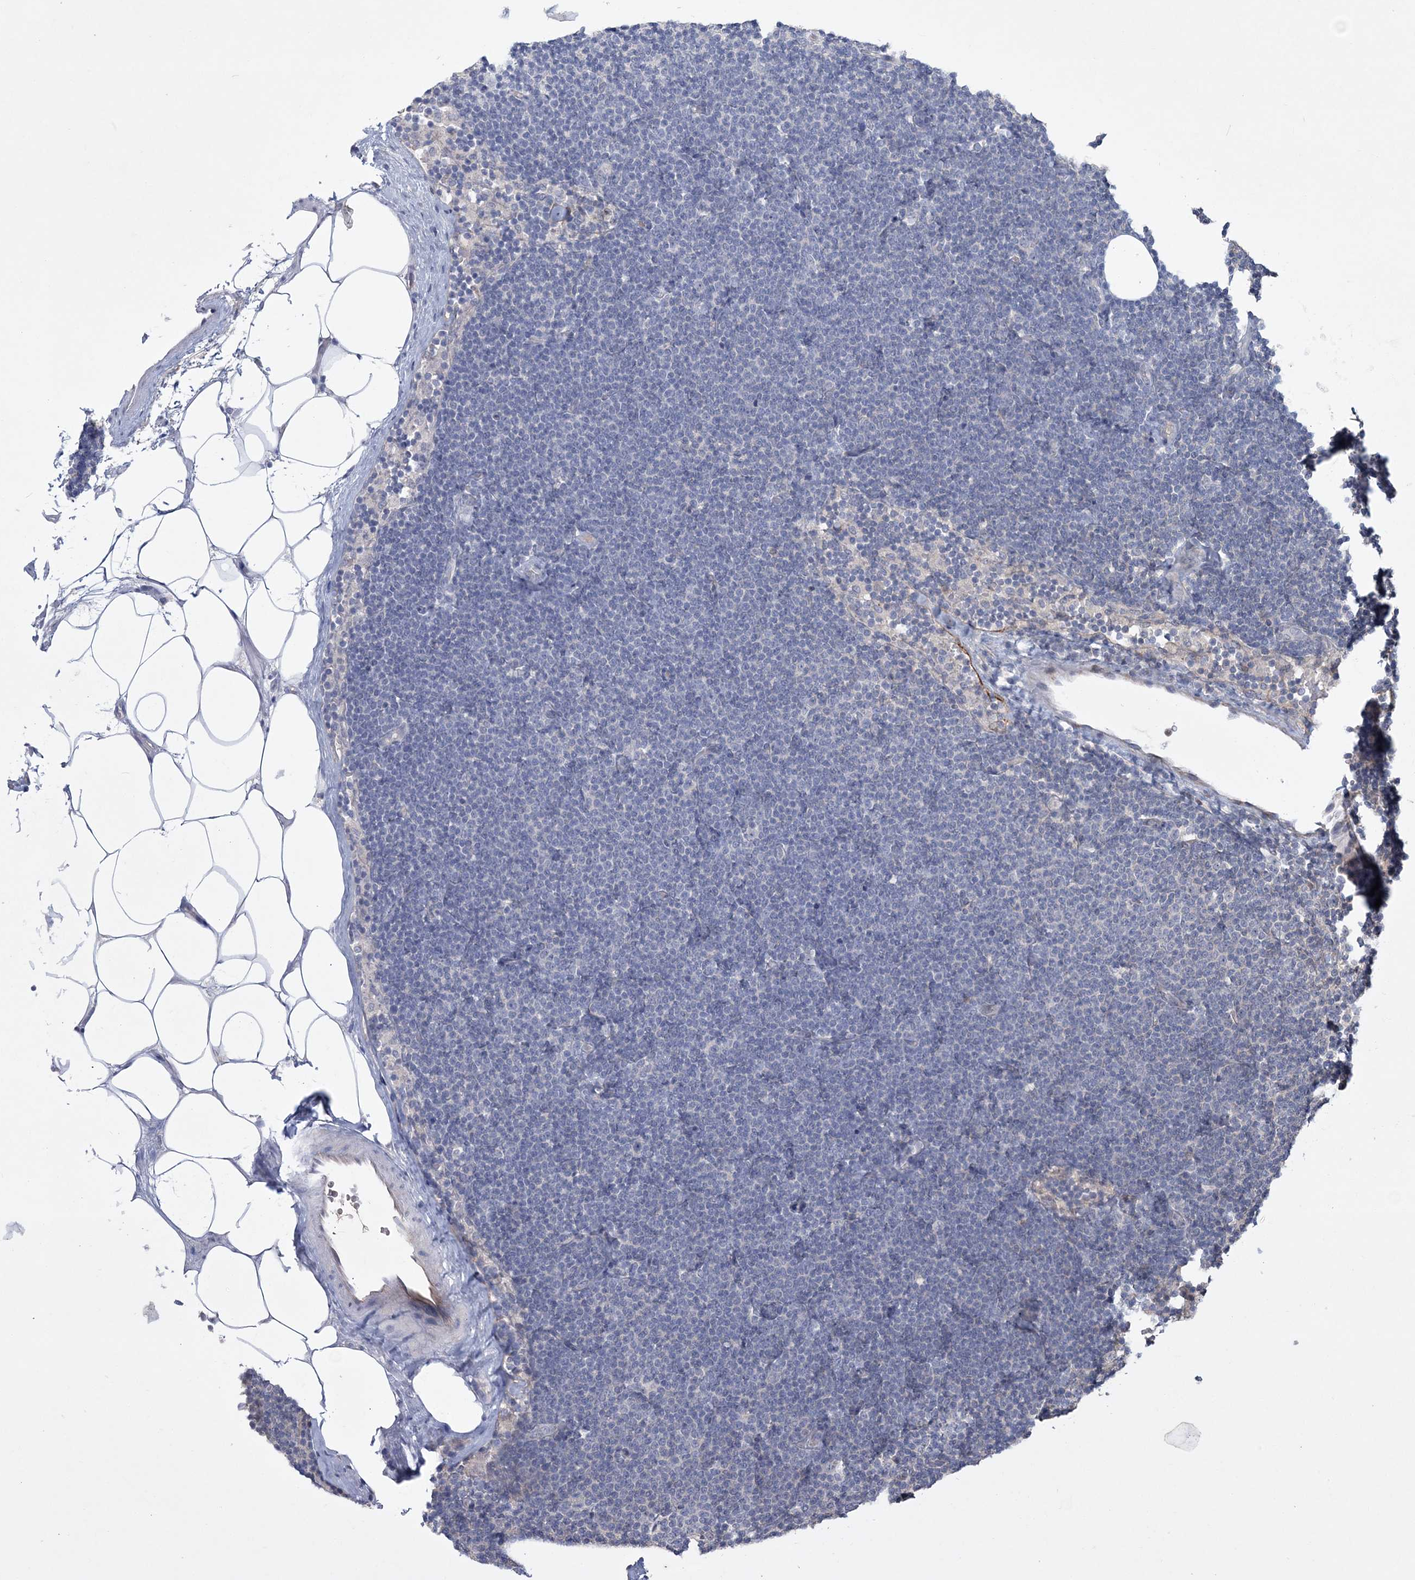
{"staining": {"intensity": "negative", "quantity": "none", "location": "none"}, "tissue": "lymphoma", "cell_type": "Tumor cells", "image_type": "cancer", "snomed": [{"axis": "morphology", "description": "Malignant lymphoma, non-Hodgkin's type, Low grade"}, {"axis": "topography", "description": "Lymph node"}], "caption": "A high-resolution micrograph shows immunohistochemistry (IHC) staining of low-grade malignant lymphoma, non-Hodgkin's type, which shows no significant staining in tumor cells. (Stains: DAB immunohistochemistry with hematoxylin counter stain, Microscopy: brightfield microscopy at high magnification).", "gene": "DPCD", "patient": {"sex": "female", "age": 53}}